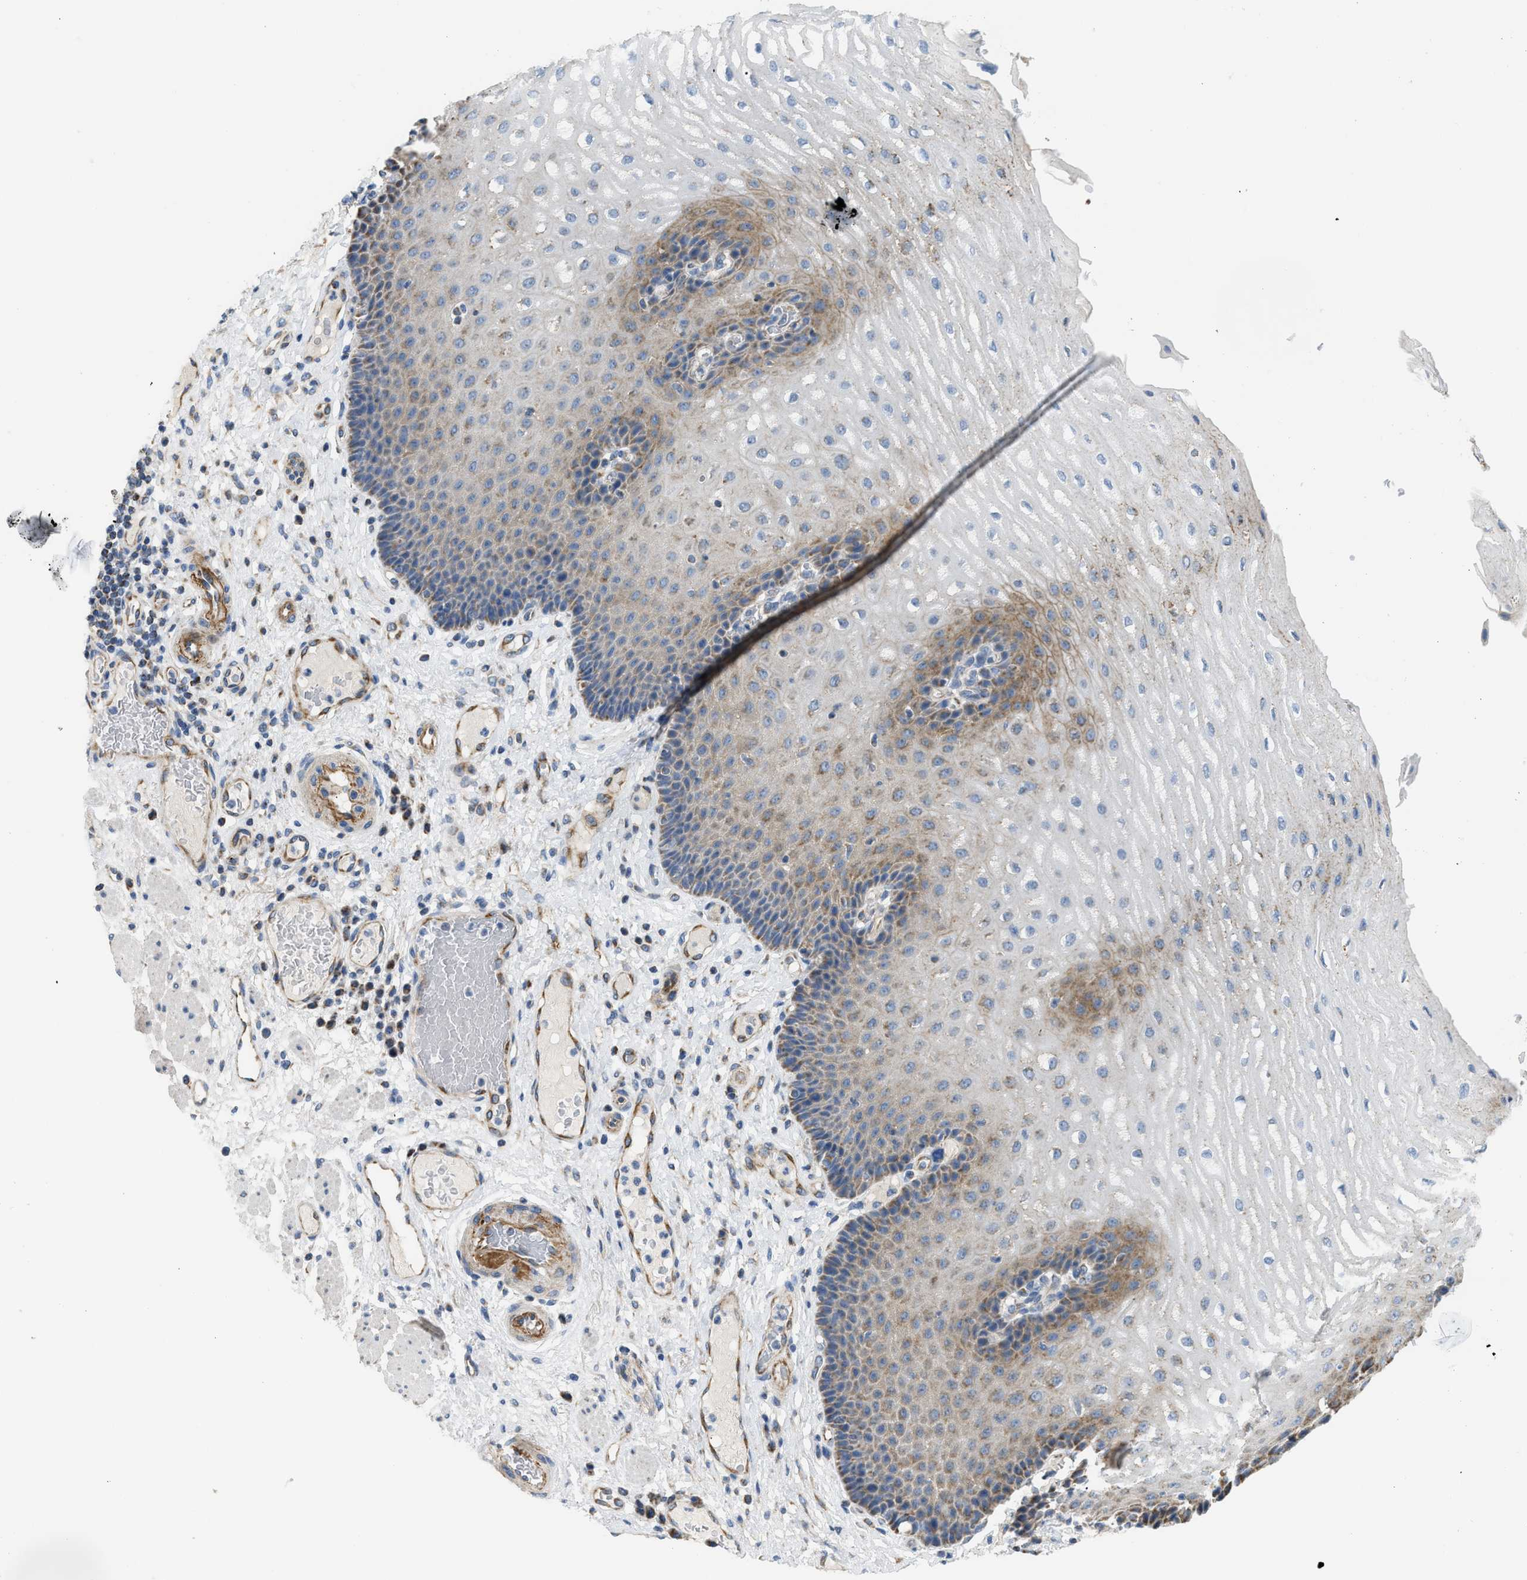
{"staining": {"intensity": "moderate", "quantity": "25%-75%", "location": "cytoplasmic/membranous"}, "tissue": "esophagus", "cell_type": "Squamous epithelial cells", "image_type": "normal", "snomed": [{"axis": "morphology", "description": "Normal tissue, NOS"}, {"axis": "topography", "description": "Esophagus"}], "caption": "Esophagus stained with a protein marker displays moderate staining in squamous epithelial cells.", "gene": "GOT2", "patient": {"sex": "male", "age": 54}}